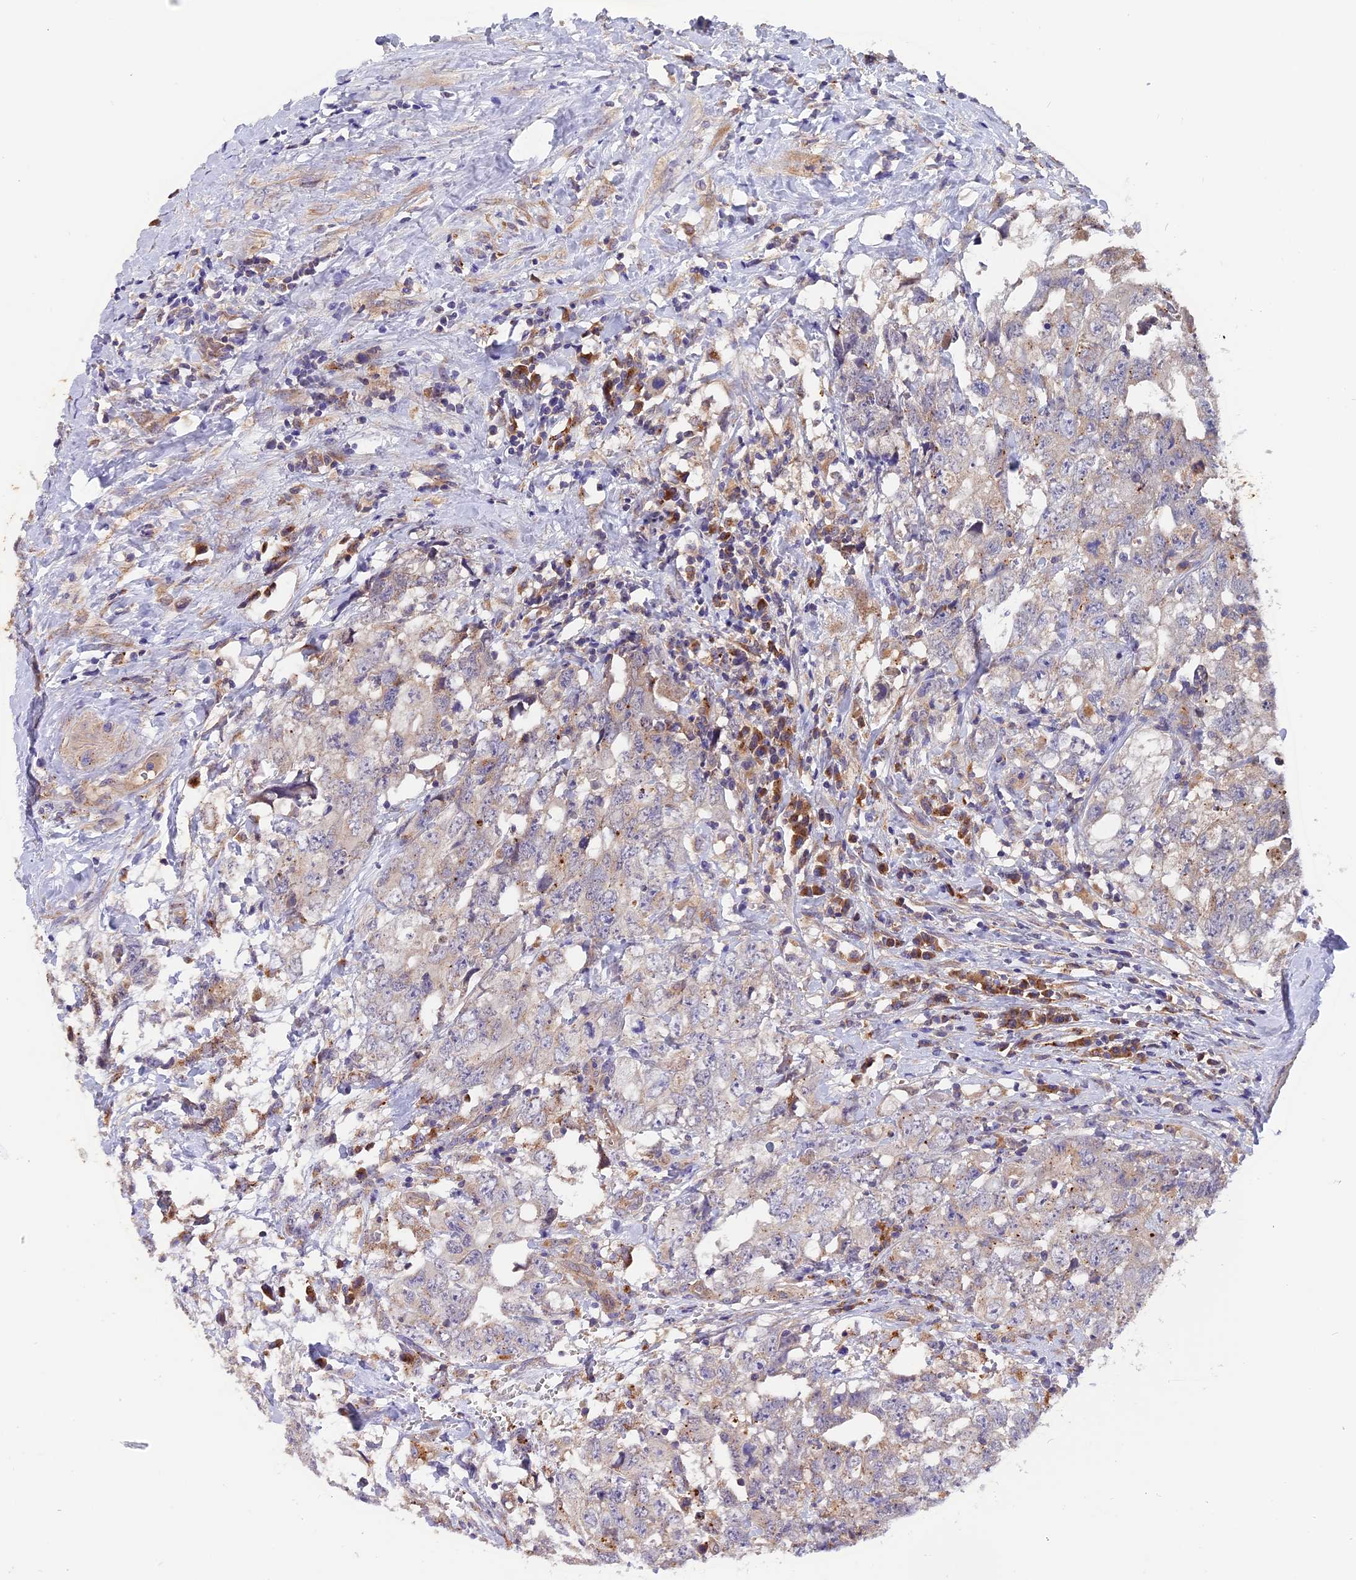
{"staining": {"intensity": "negative", "quantity": "none", "location": "none"}, "tissue": "testis cancer", "cell_type": "Tumor cells", "image_type": "cancer", "snomed": [{"axis": "morphology", "description": "Seminoma, NOS"}, {"axis": "morphology", "description": "Carcinoma, Embryonal, NOS"}, {"axis": "topography", "description": "Testis"}], "caption": "IHC photomicrograph of testis cancer stained for a protein (brown), which exhibits no staining in tumor cells.", "gene": "COPE", "patient": {"sex": "male", "age": 29}}